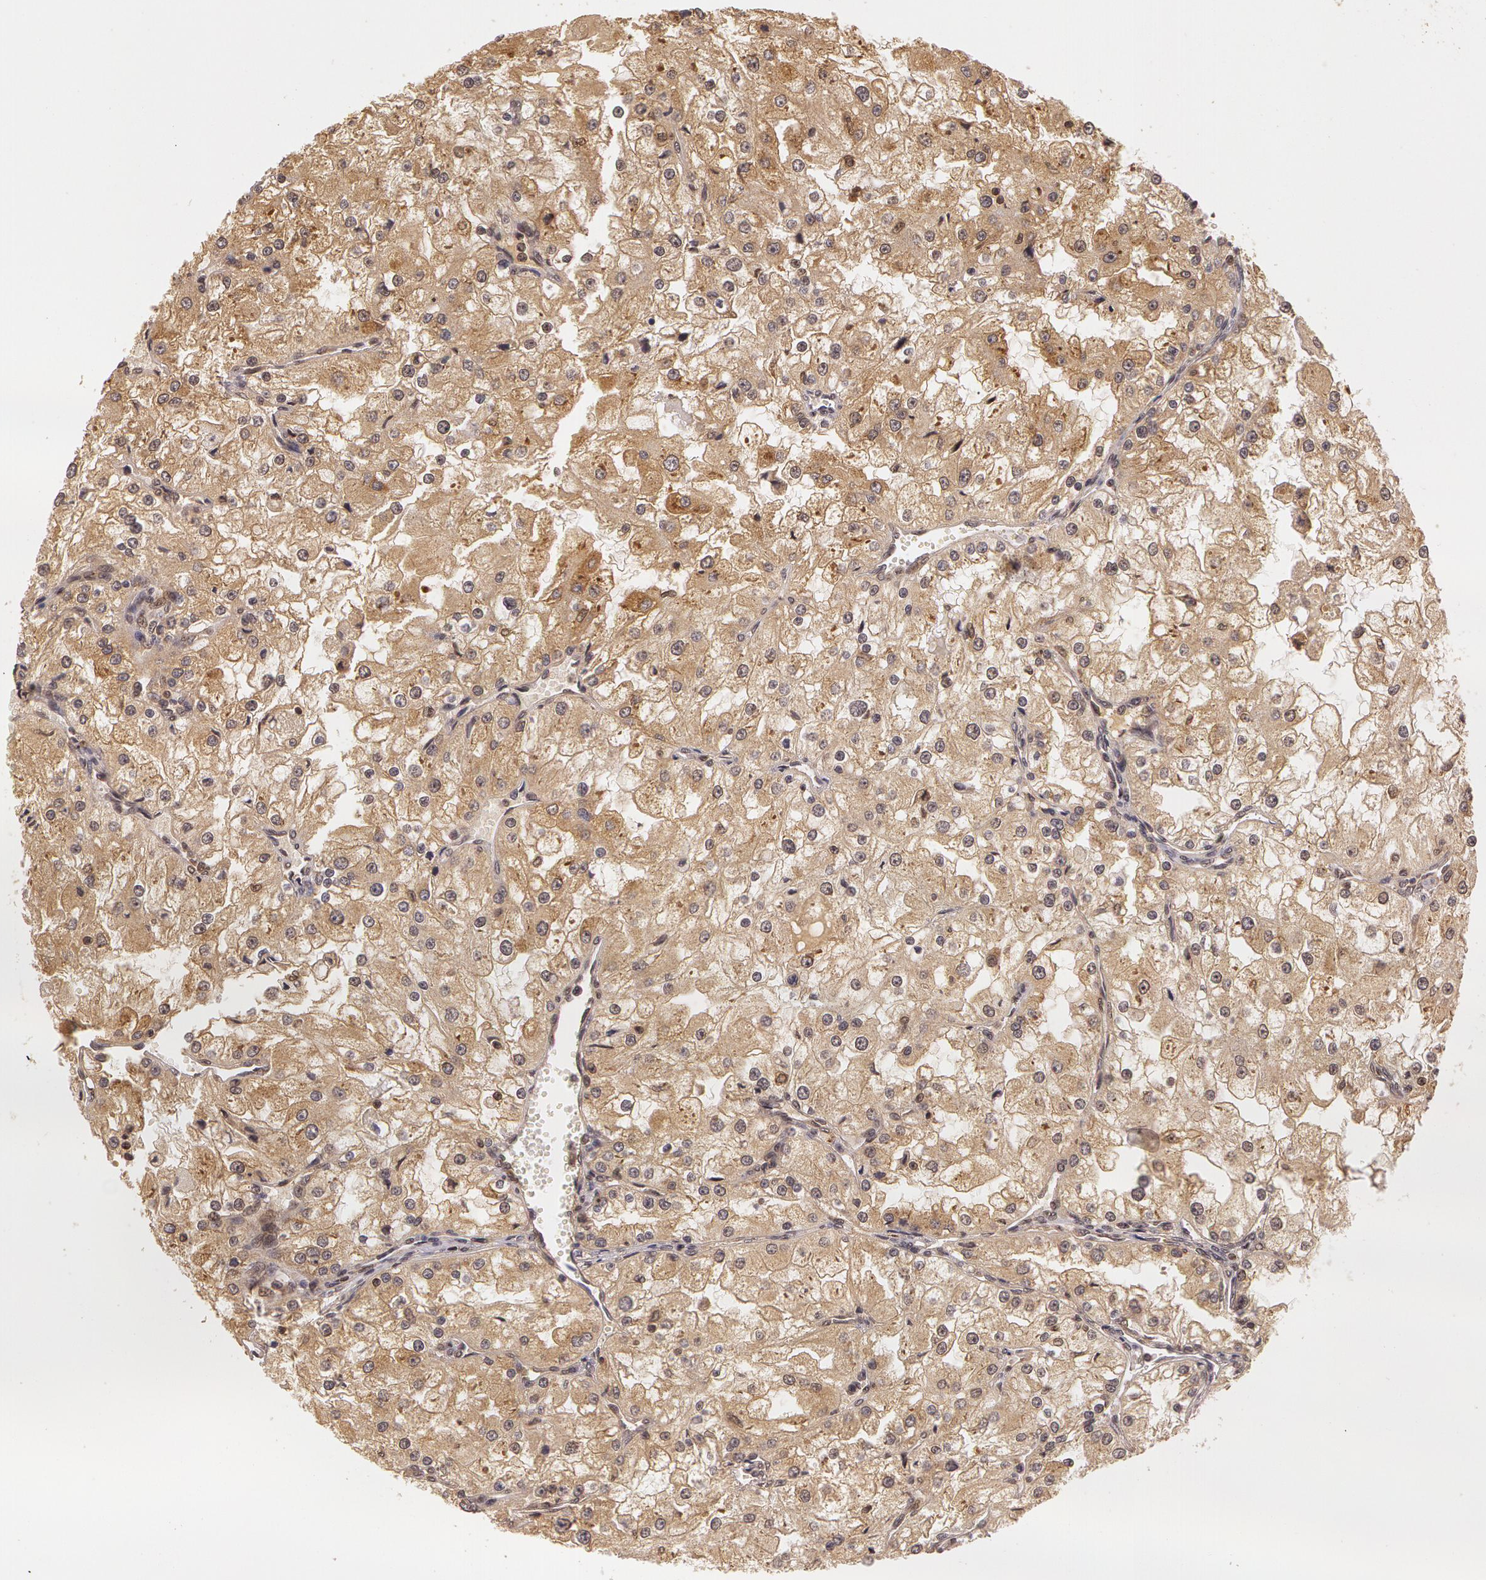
{"staining": {"intensity": "strong", "quantity": ">75%", "location": "cytoplasmic/membranous"}, "tissue": "renal cancer", "cell_type": "Tumor cells", "image_type": "cancer", "snomed": [{"axis": "morphology", "description": "Adenocarcinoma, NOS"}, {"axis": "topography", "description": "Kidney"}], "caption": "Tumor cells display high levels of strong cytoplasmic/membranous staining in approximately >75% of cells in human renal adenocarcinoma. The staining is performed using DAB brown chromogen to label protein expression. The nuclei are counter-stained blue using hematoxylin.", "gene": "ASCC2", "patient": {"sex": "female", "age": 74}}